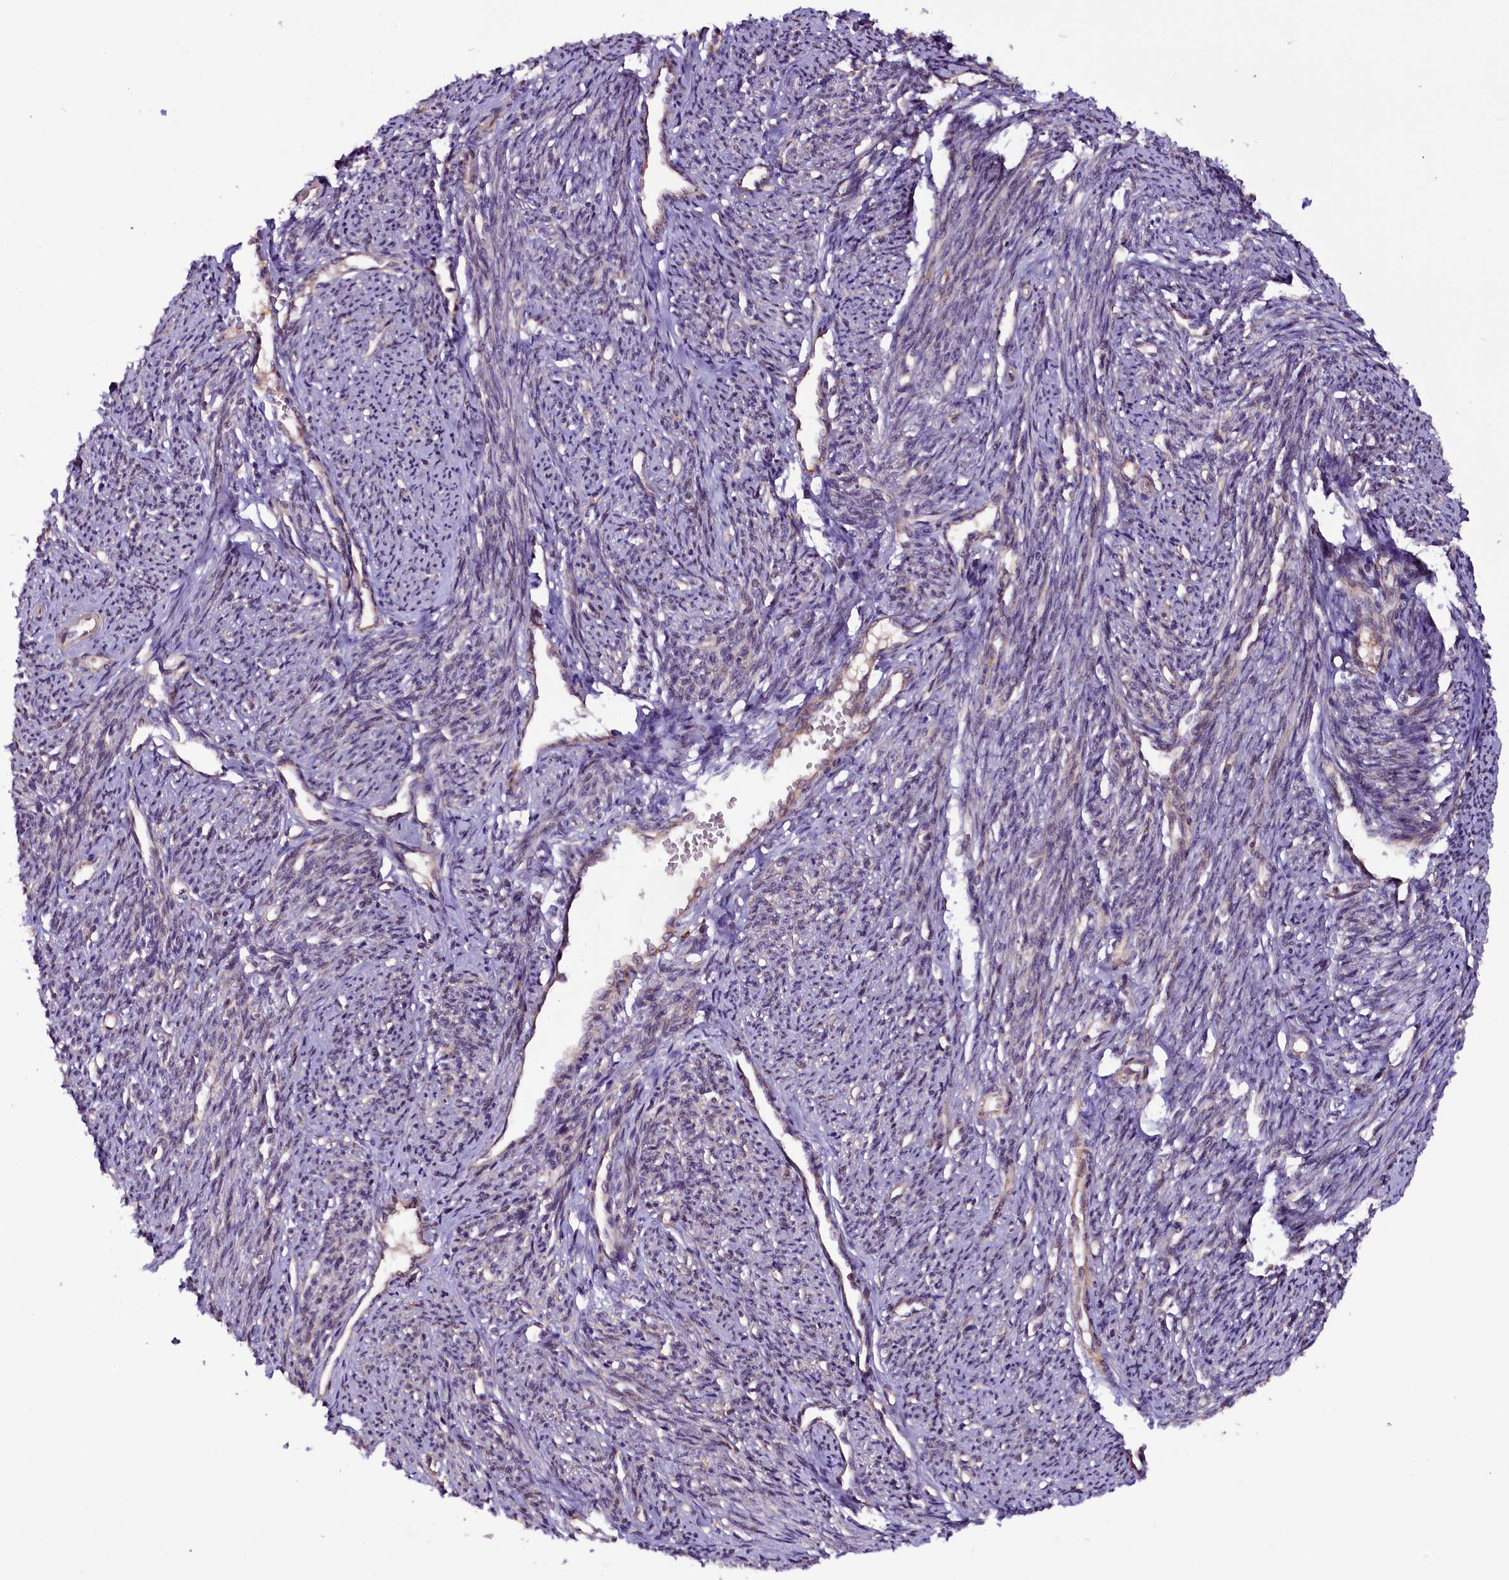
{"staining": {"intensity": "weak", "quantity": "25%-75%", "location": "cytoplasmic/membranous"}, "tissue": "smooth muscle", "cell_type": "Smooth muscle cells", "image_type": "normal", "snomed": [{"axis": "morphology", "description": "Normal tissue, NOS"}, {"axis": "topography", "description": "Smooth muscle"}, {"axis": "topography", "description": "Uterus"}], "caption": "High-power microscopy captured an immunohistochemistry (IHC) photomicrograph of benign smooth muscle, revealing weak cytoplasmic/membranous positivity in about 25%-75% of smooth muscle cells.", "gene": "RPUSD2", "patient": {"sex": "female", "age": 59}}